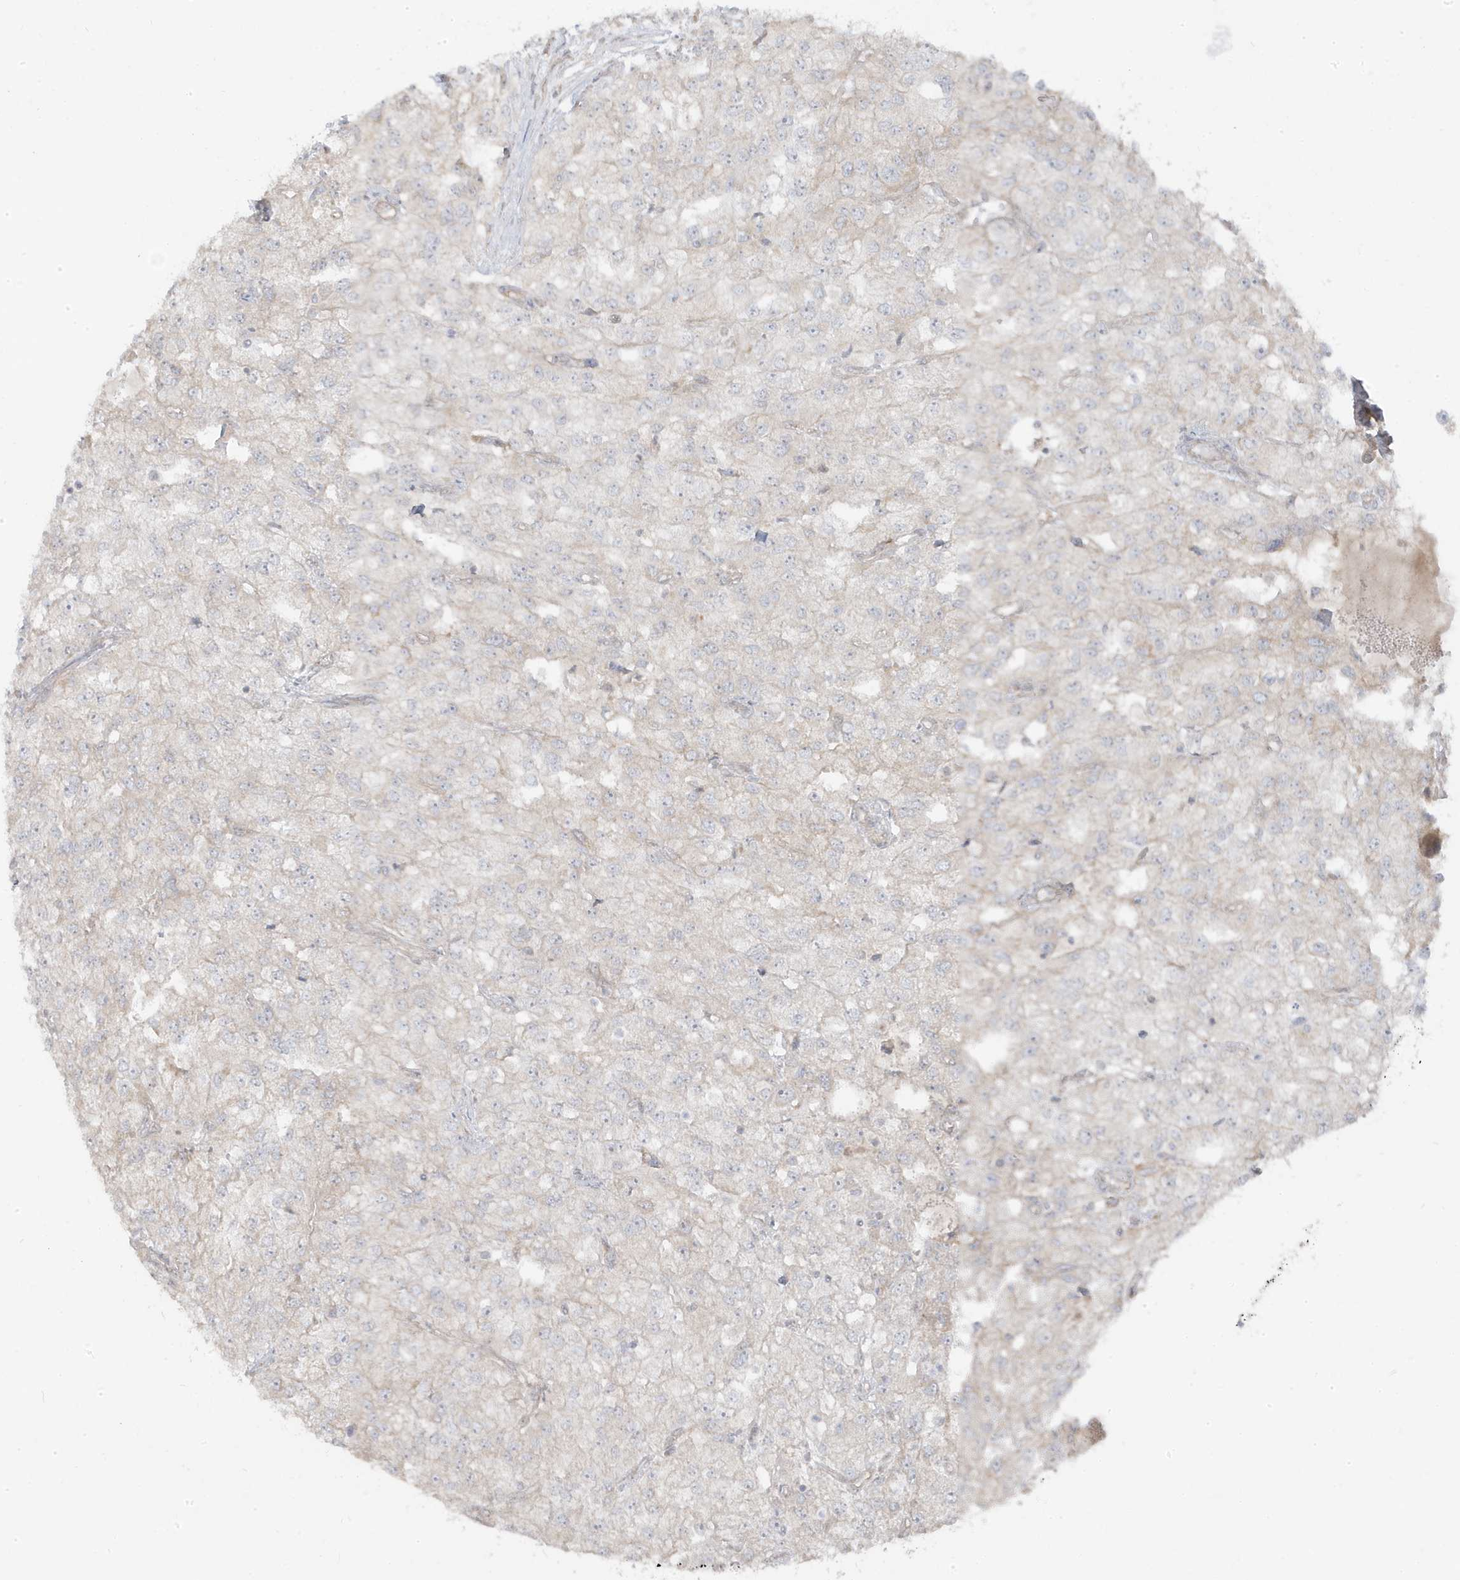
{"staining": {"intensity": "negative", "quantity": "none", "location": "none"}, "tissue": "renal cancer", "cell_type": "Tumor cells", "image_type": "cancer", "snomed": [{"axis": "morphology", "description": "Adenocarcinoma, NOS"}, {"axis": "topography", "description": "Kidney"}], "caption": "The histopathology image reveals no significant positivity in tumor cells of renal adenocarcinoma.", "gene": "DNAJC12", "patient": {"sex": "female", "age": 54}}